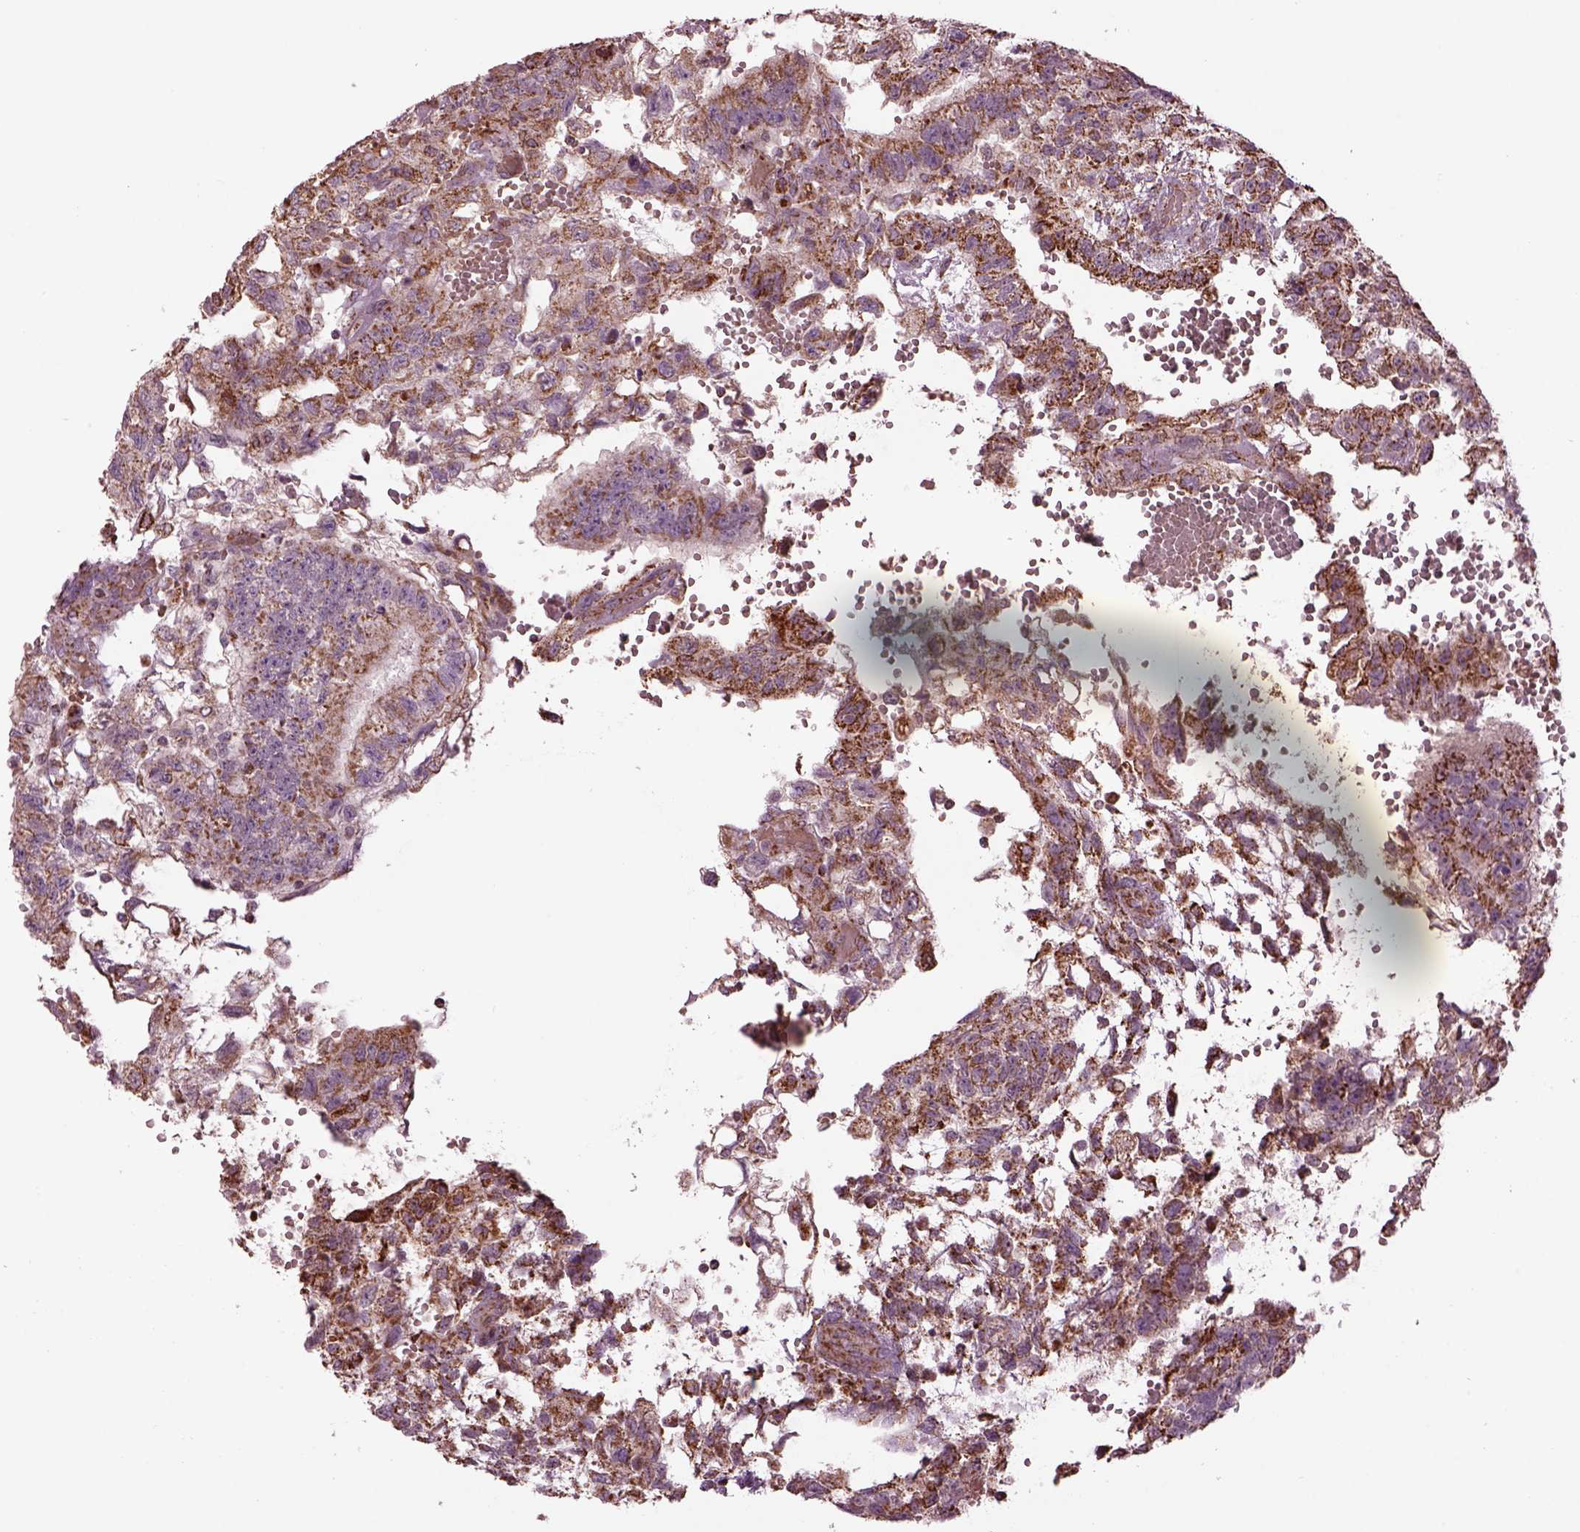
{"staining": {"intensity": "moderate", "quantity": "25%-75%", "location": "cytoplasmic/membranous"}, "tissue": "testis cancer", "cell_type": "Tumor cells", "image_type": "cancer", "snomed": [{"axis": "morphology", "description": "Carcinoma, Embryonal, NOS"}, {"axis": "topography", "description": "Testis"}], "caption": "The image shows a brown stain indicating the presence of a protein in the cytoplasmic/membranous of tumor cells in testis embryonal carcinoma. (DAB (3,3'-diaminobenzidine) = brown stain, brightfield microscopy at high magnification).", "gene": "TMEM254", "patient": {"sex": "male", "age": 32}}